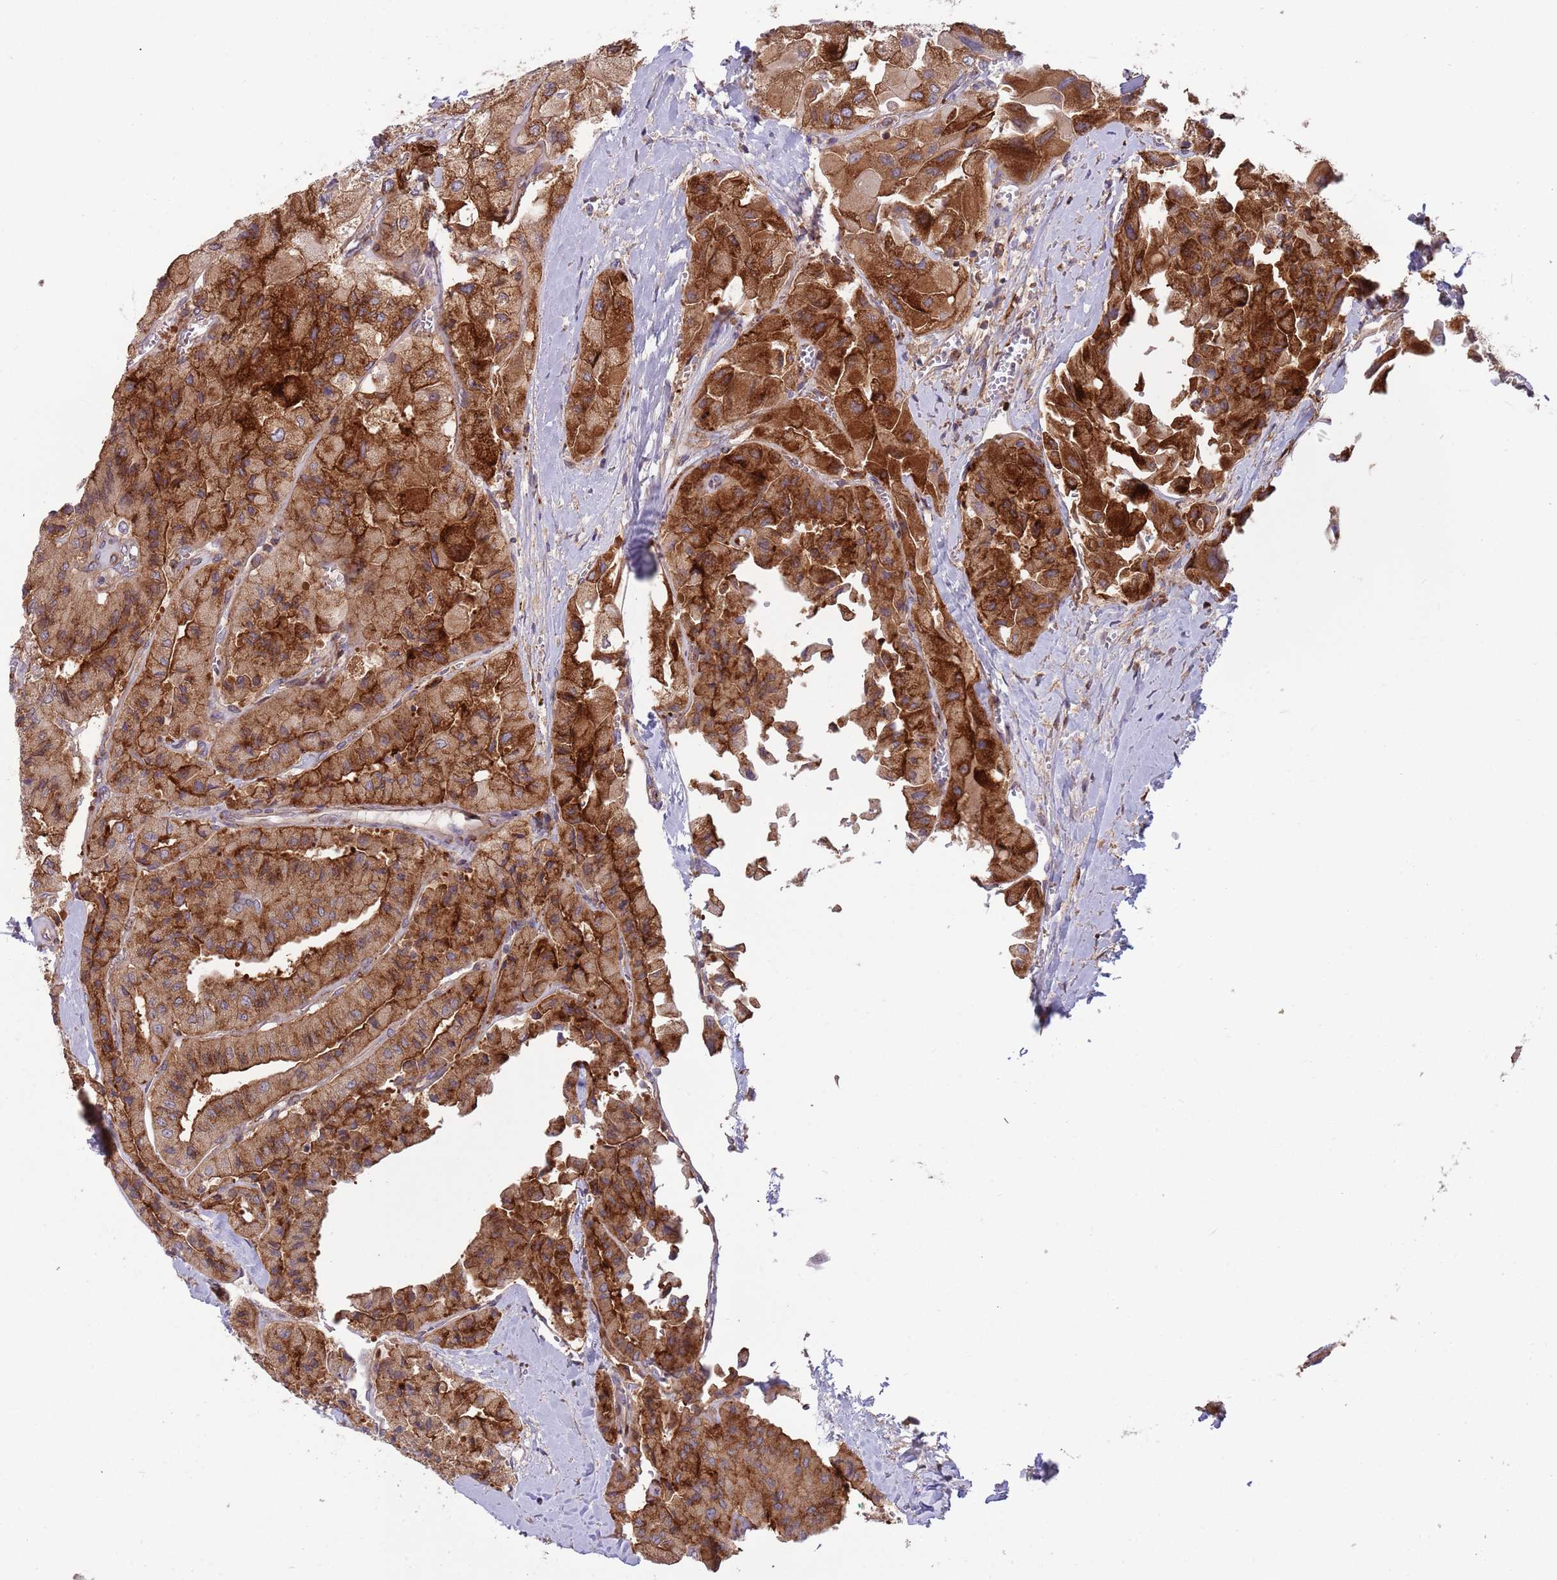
{"staining": {"intensity": "strong", "quantity": ">75%", "location": "cytoplasmic/membranous"}, "tissue": "thyroid cancer", "cell_type": "Tumor cells", "image_type": "cancer", "snomed": [{"axis": "morphology", "description": "Normal tissue, NOS"}, {"axis": "morphology", "description": "Papillary adenocarcinoma, NOS"}, {"axis": "topography", "description": "Thyroid gland"}], "caption": "This is a micrograph of immunohistochemistry staining of thyroid cancer, which shows strong expression in the cytoplasmic/membranous of tumor cells.", "gene": "BTBD7", "patient": {"sex": "female", "age": 59}}